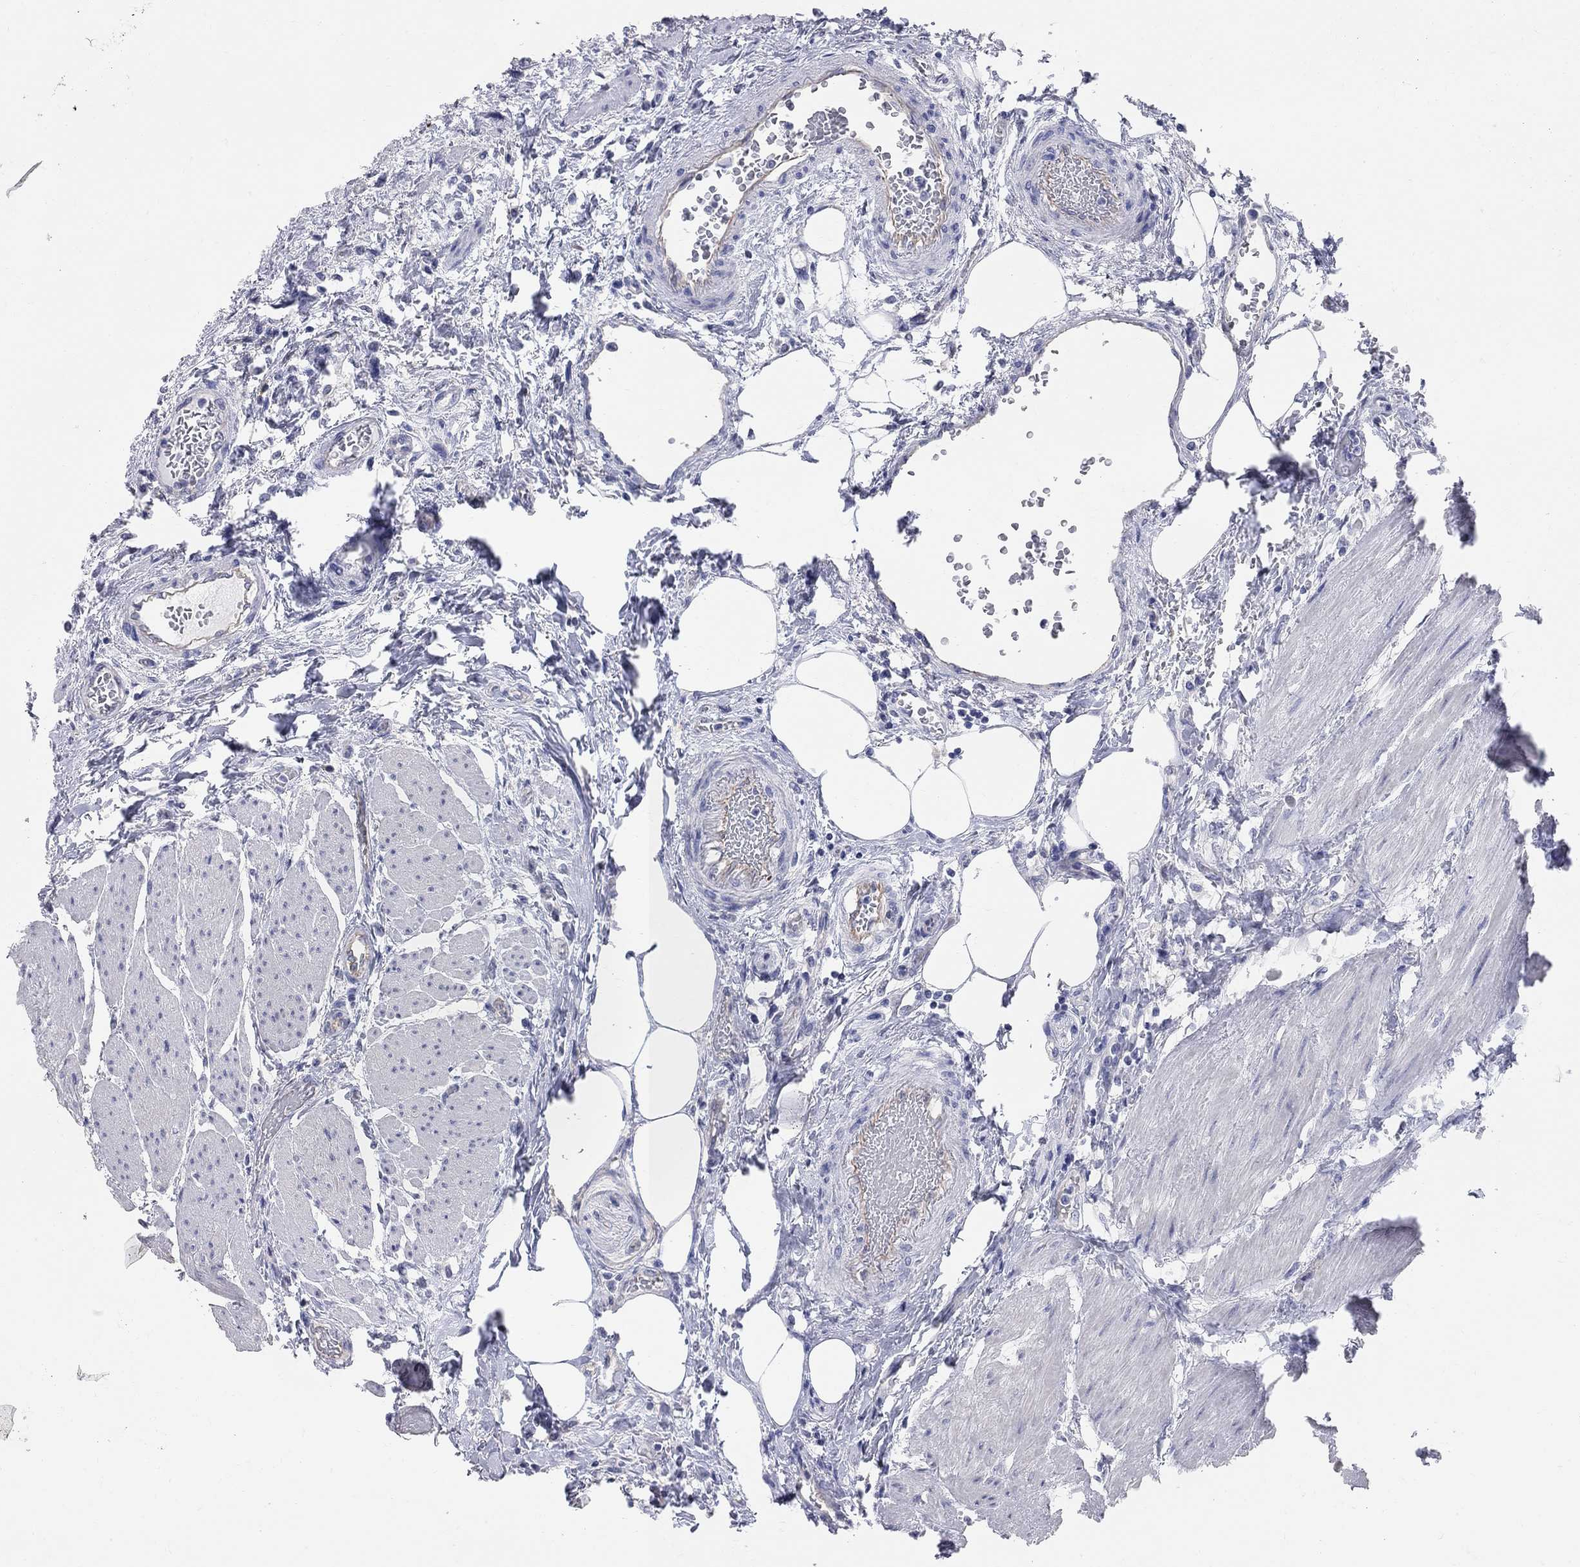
{"staining": {"intensity": "negative", "quantity": "none", "location": "none"}, "tissue": "urinary bladder", "cell_type": "Urothelial cells", "image_type": "normal", "snomed": [{"axis": "morphology", "description": "Normal tissue, NOS"}, {"axis": "morphology", "description": "Neoplasm, malignant, NOS"}, {"axis": "topography", "description": "Urinary bladder"}], "caption": "Urinary bladder stained for a protein using immunohistochemistry demonstrates no expression urothelial cells.", "gene": "AOX1", "patient": {"sex": "male", "age": 68}}